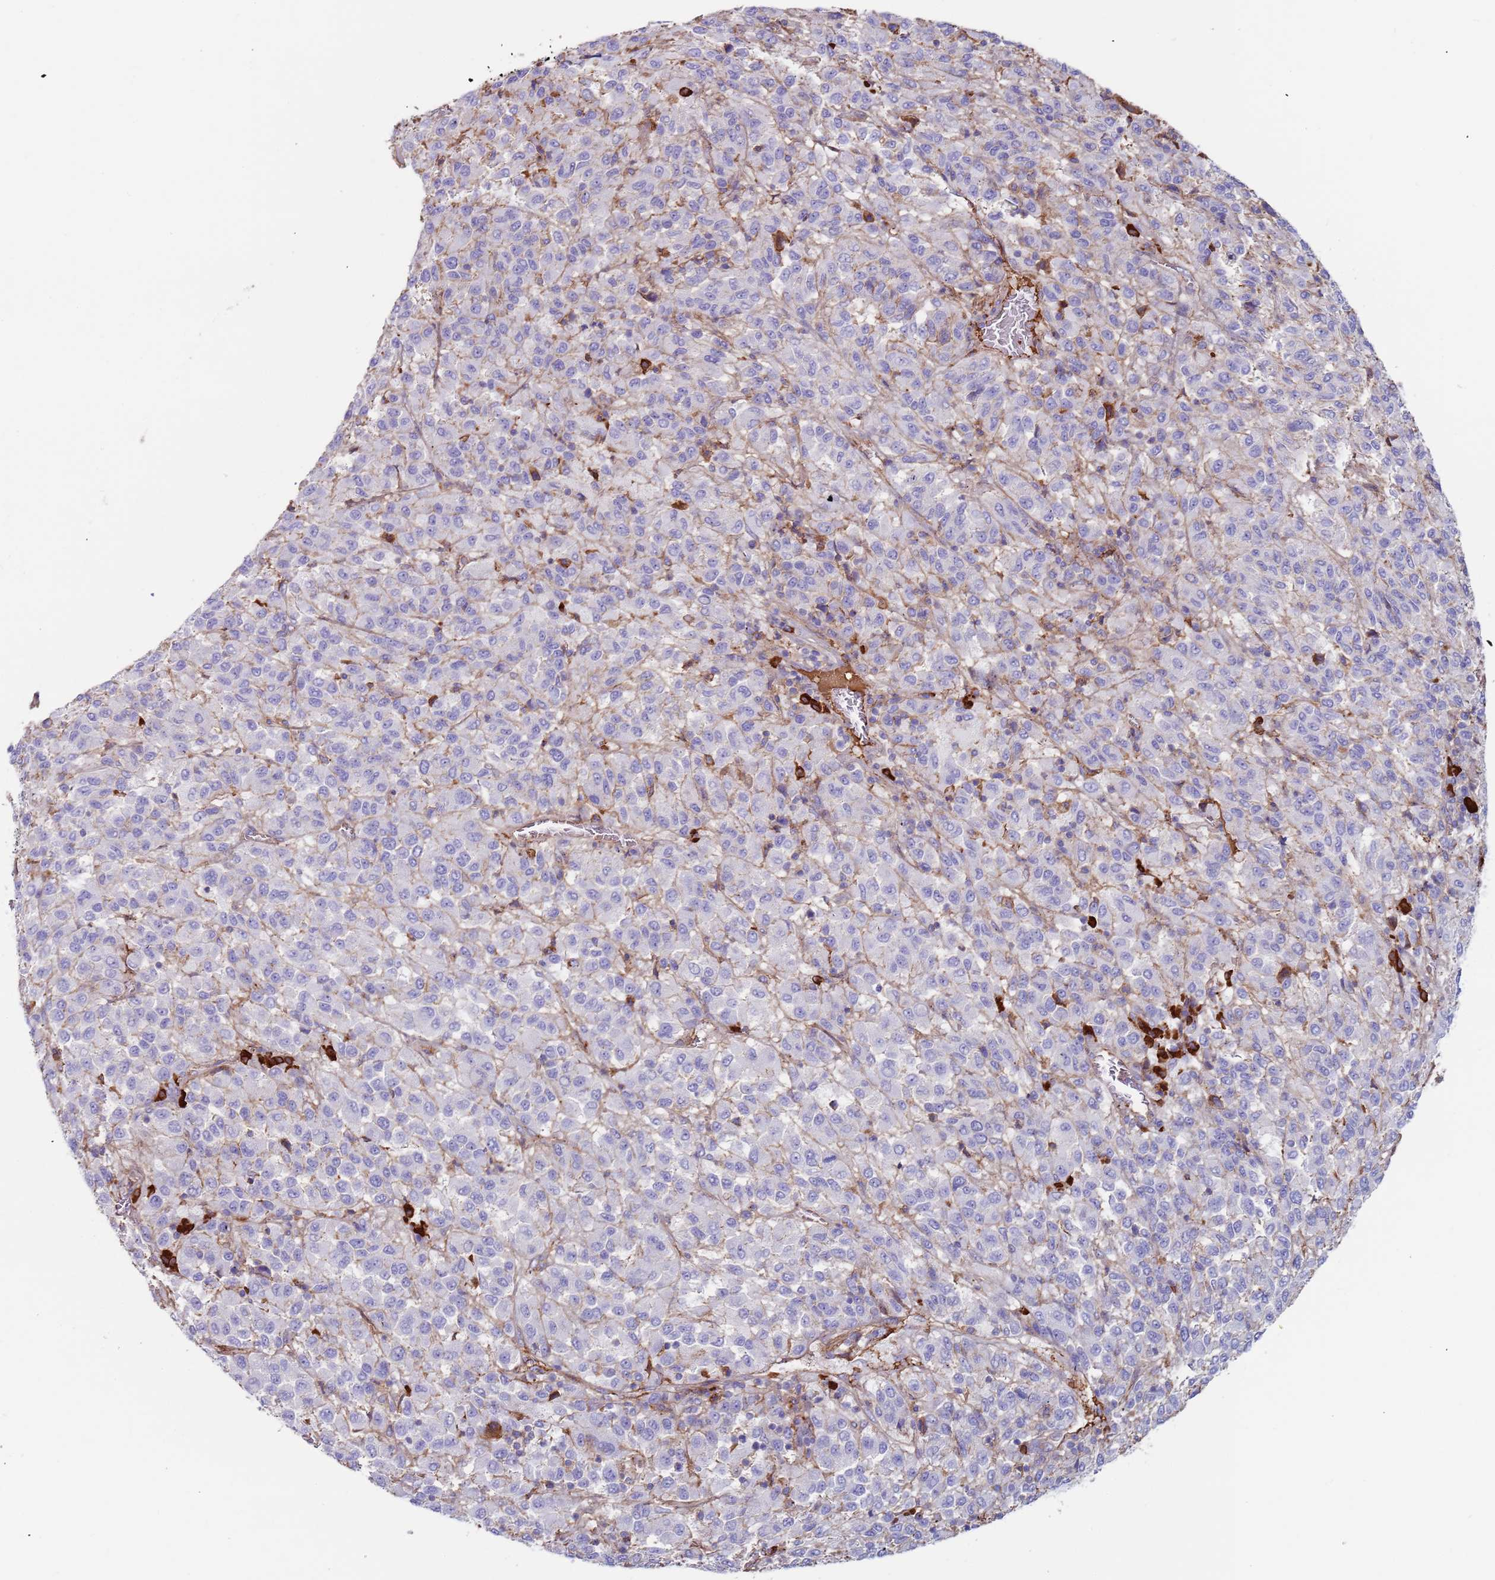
{"staining": {"intensity": "negative", "quantity": "none", "location": "none"}, "tissue": "melanoma", "cell_type": "Tumor cells", "image_type": "cancer", "snomed": [{"axis": "morphology", "description": "Malignant melanoma, Metastatic site"}, {"axis": "topography", "description": "Lung"}], "caption": "Immunohistochemical staining of melanoma displays no significant staining in tumor cells.", "gene": "CYSLTR2", "patient": {"sex": "male", "age": 64}}